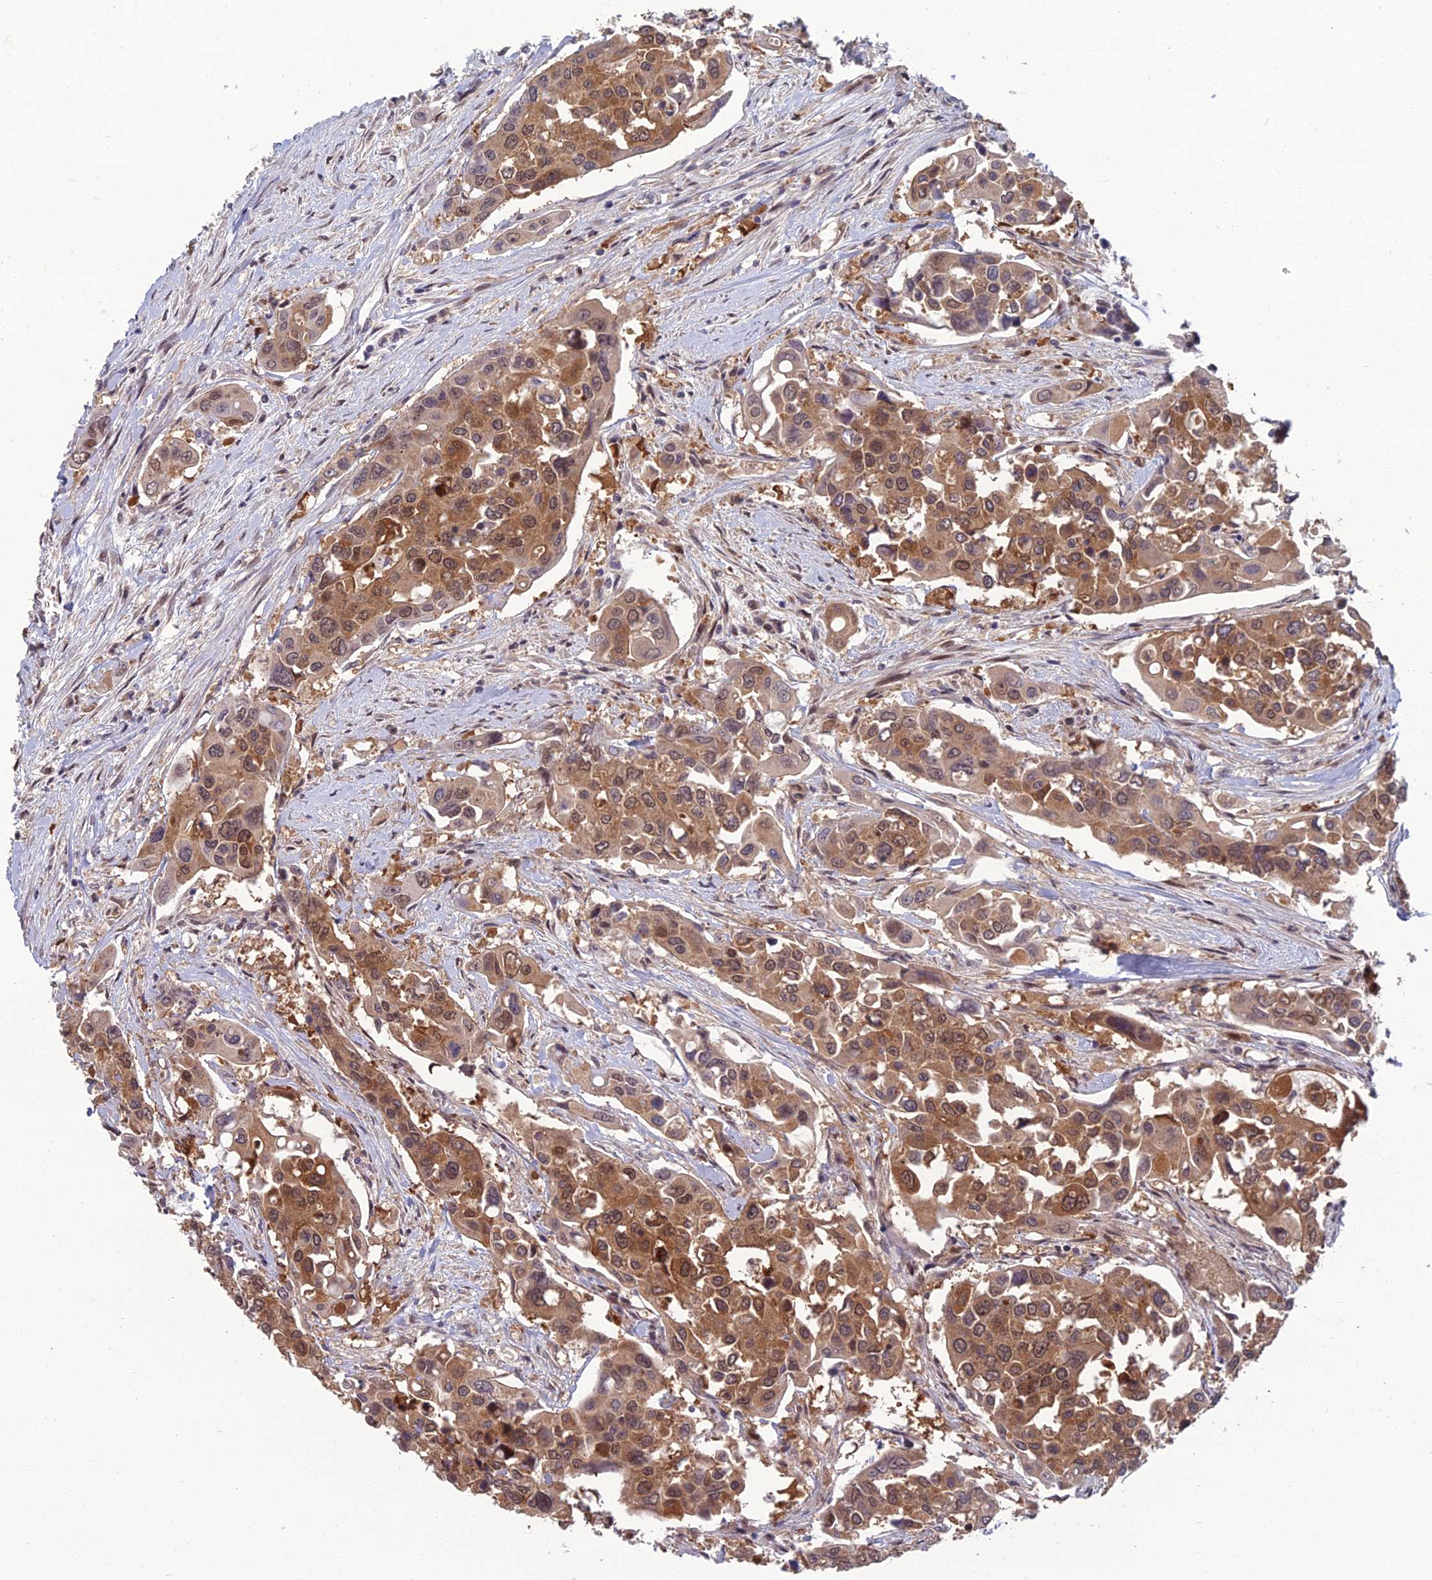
{"staining": {"intensity": "moderate", "quantity": ">75%", "location": "cytoplasmic/membranous,nuclear"}, "tissue": "colorectal cancer", "cell_type": "Tumor cells", "image_type": "cancer", "snomed": [{"axis": "morphology", "description": "Adenocarcinoma, NOS"}, {"axis": "topography", "description": "Colon"}], "caption": "Colorectal cancer (adenocarcinoma) stained with DAB immunohistochemistry exhibits medium levels of moderate cytoplasmic/membranous and nuclear staining in about >75% of tumor cells. Nuclei are stained in blue.", "gene": "NR4A3", "patient": {"sex": "male", "age": 77}}